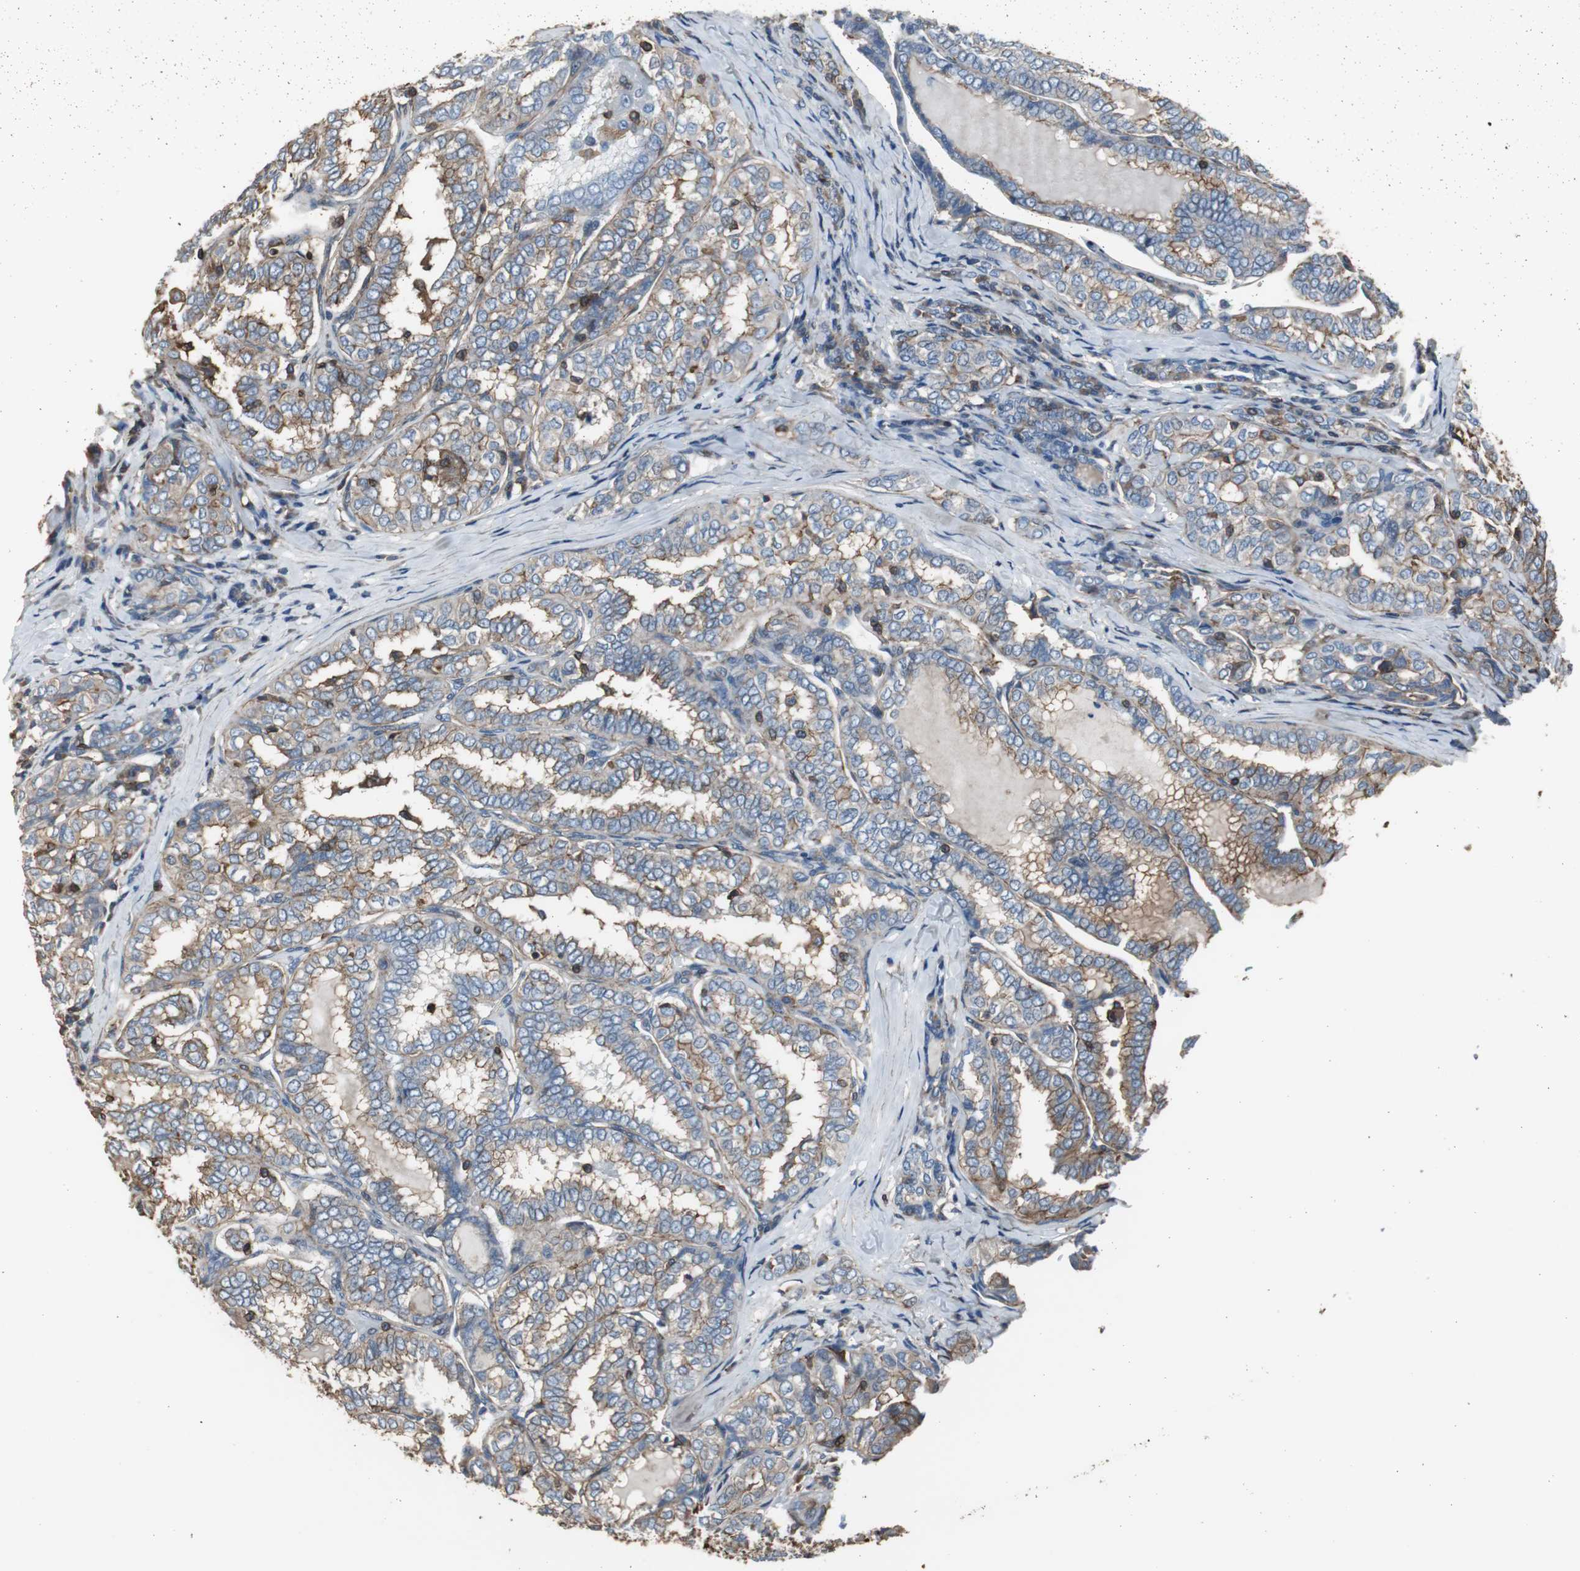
{"staining": {"intensity": "moderate", "quantity": ">75%", "location": "cytoplasmic/membranous"}, "tissue": "thyroid cancer", "cell_type": "Tumor cells", "image_type": "cancer", "snomed": [{"axis": "morphology", "description": "Papillary adenocarcinoma, NOS"}, {"axis": "topography", "description": "Thyroid gland"}], "caption": "Approximately >75% of tumor cells in human thyroid cancer (papillary adenocarcinoma) reveal moderate cytoplasmic/membranous protein positivity as visualized by brown immunohistochemical staining.", "gene": "ACTN1", "patient": {"sex": "female", "age": 30}}